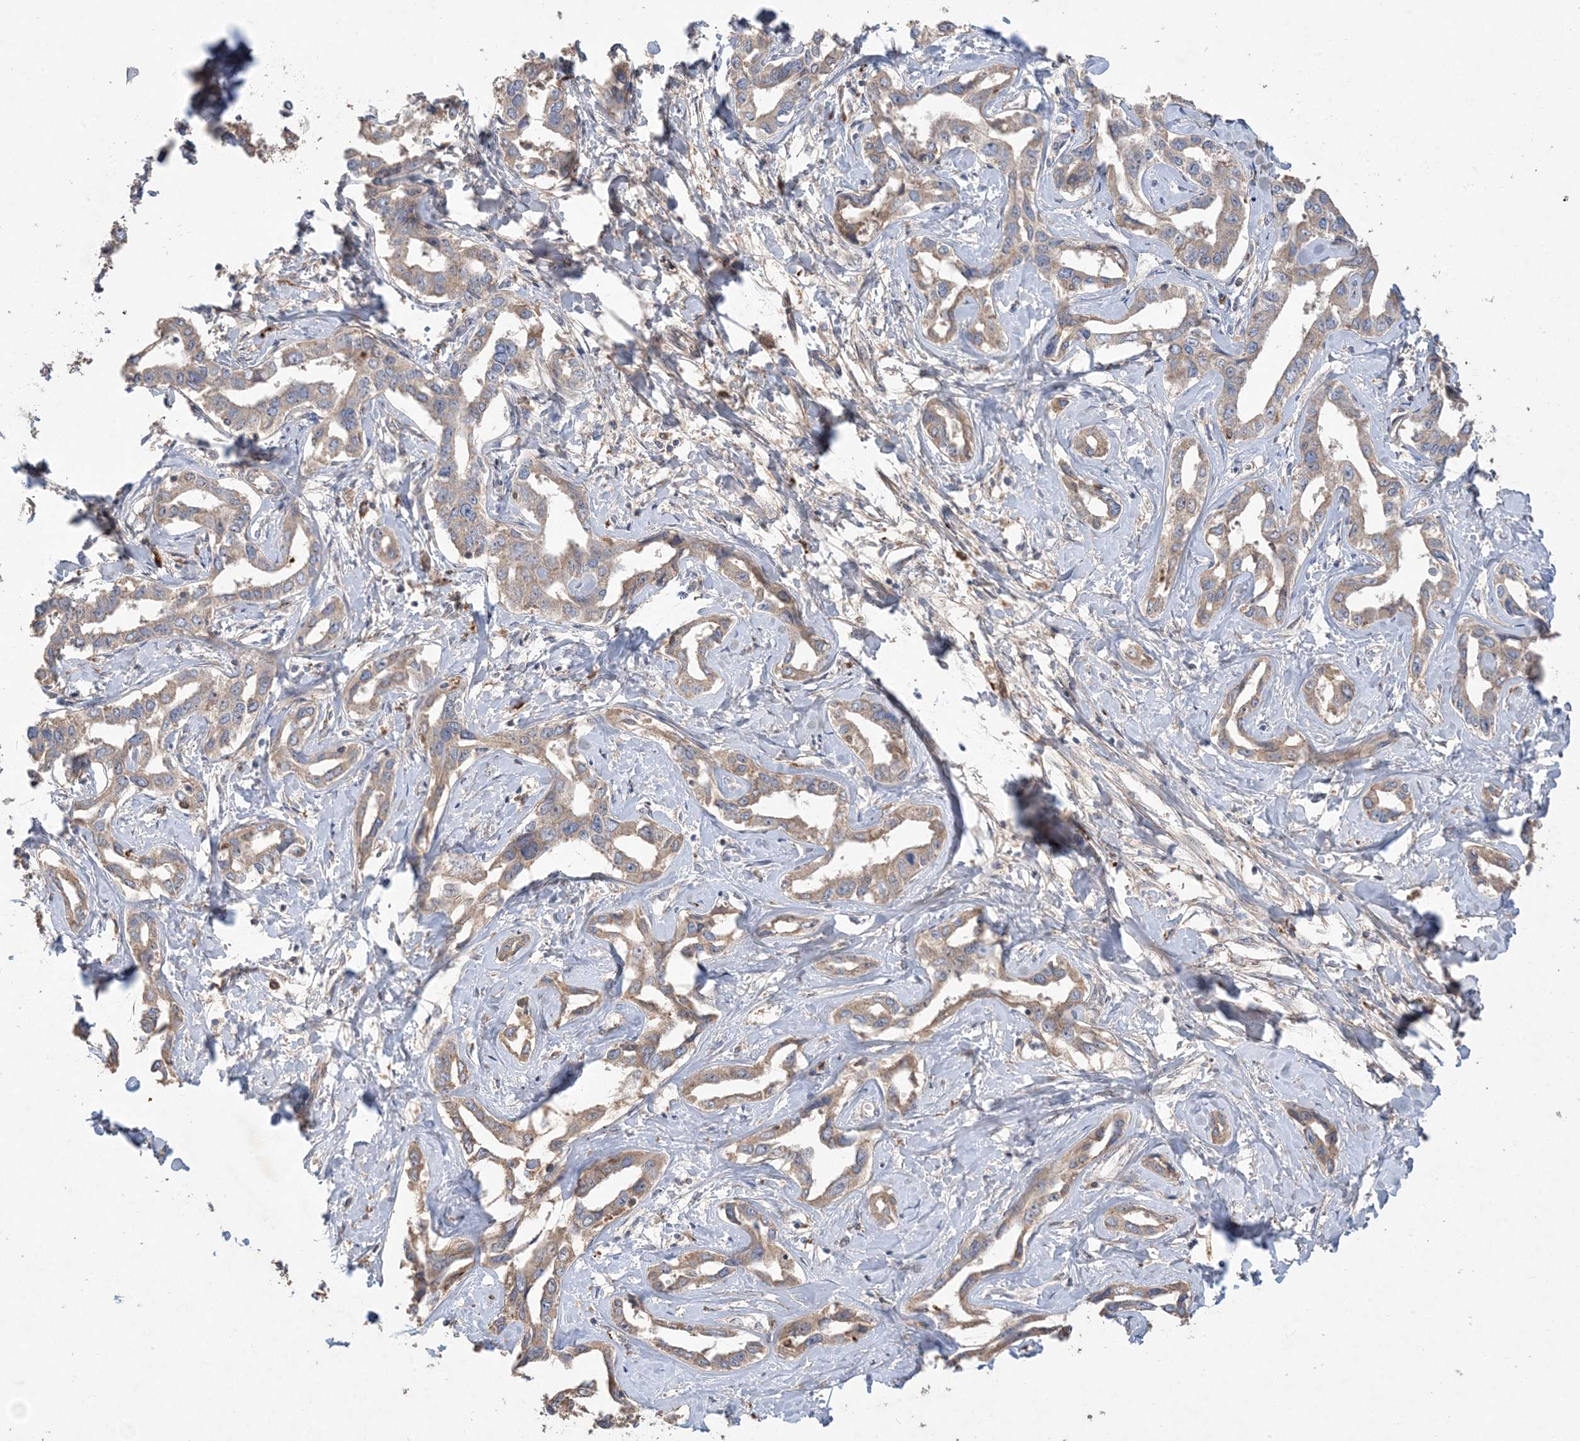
{"staining": {"intensity": "weak", "quantity": ">75%", "location": "cytoplasmic/membranous"}, "tissue": "liver cancer", "cell_type": "Tumor cells", "image_type": "cancer", "snomed": [{"axis": "morphology", "description": "Cholangiocarcinoma"}, {"axis": "topography", "description": "Liver"}], "caption": "IHC histopathology image of liver cancer stained for a protein (brown), which shows low levels of weak cytoplasmic/membranous positivity in approximately >75% of tumor cells.", "gene": "MASP2", "patient": {"sex": "male", "age": 59}}